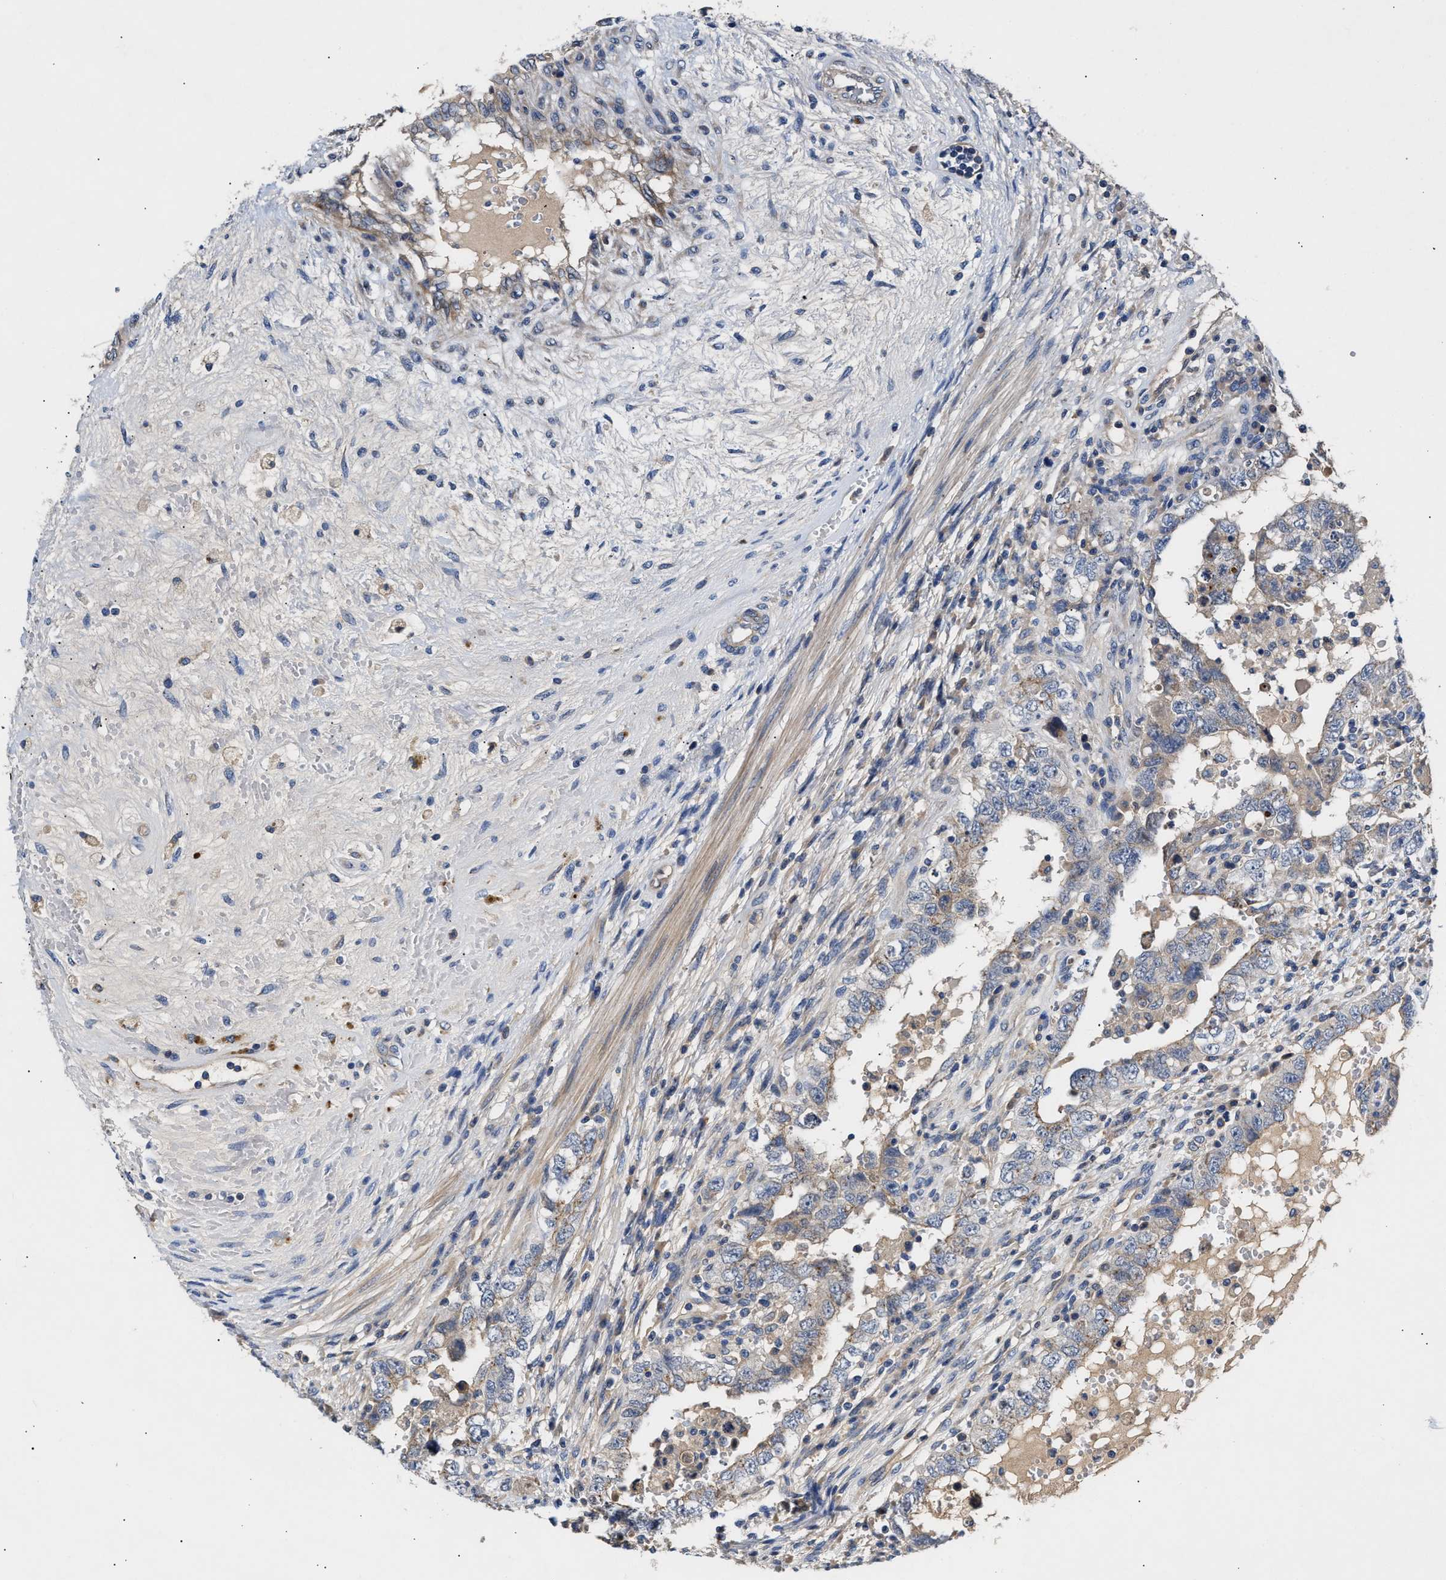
{"staining": {"intensity": "weak", "quantity": "<25%", "location": "cytoplasmic/membranous"}, "tissue": "testis cancer", "cell_type": "Tumor cells", "image_type": "cancer", "snomed": [{"axis": "morphology", "description": "Carcinoma, Embryonal, NOS"}, {"axis": "topography", "description": "Testis"}], "caption": "Protein analysis of embryonal carcinoma (testis) exhibits no significant positivity in tumor cells.", "gene": "CCDC146", "patient": {"sex": "male", "age": 26}}